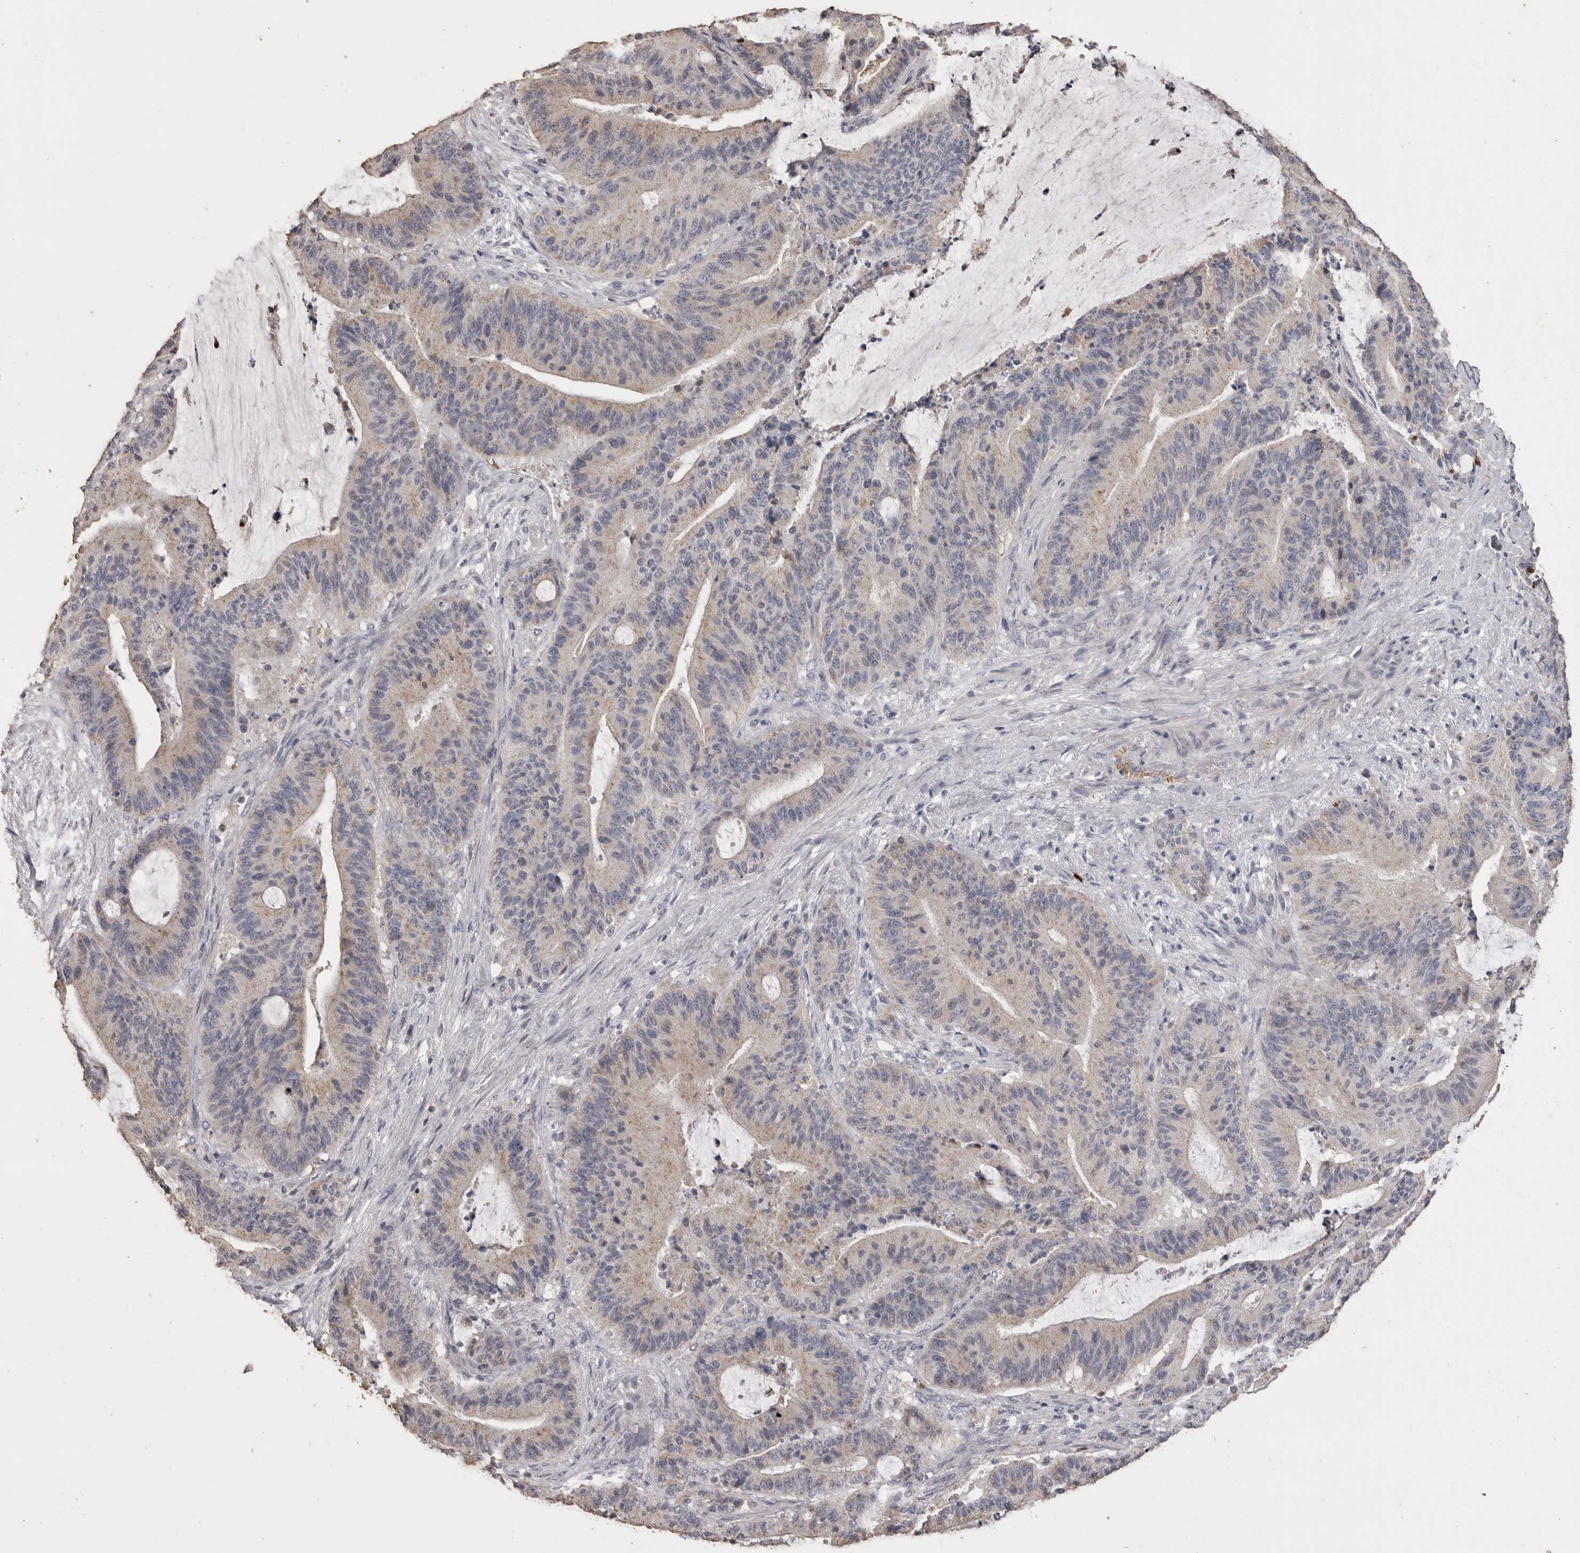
{"staining": {"intensity": "weak", "quantity": "25%-75%", "location": "cytoplasmic/membranous"}, "tissue": "liver cancer", "cell_type": "Tumor cells", "image_type": "cancer", "snomed": [{"axis": "morphology", "description": "Normal tissue, NOS"}, {"axis": "morphology", "description": "Cholangiocarcinoma"}, {"axis": "topography", "description": "Liver"}, {"axis": "topography", "description": "Peripheral nerve tissue"}], "caption": "Immunohistochemical staining of cholangiocarcinoma (liver) exhibits weak cytoplasmic/membranous protein staining in approximately 25%-75% of tumor cells.", "gene": "MMP7", "patient": {"sex": "female", "age": 73}}